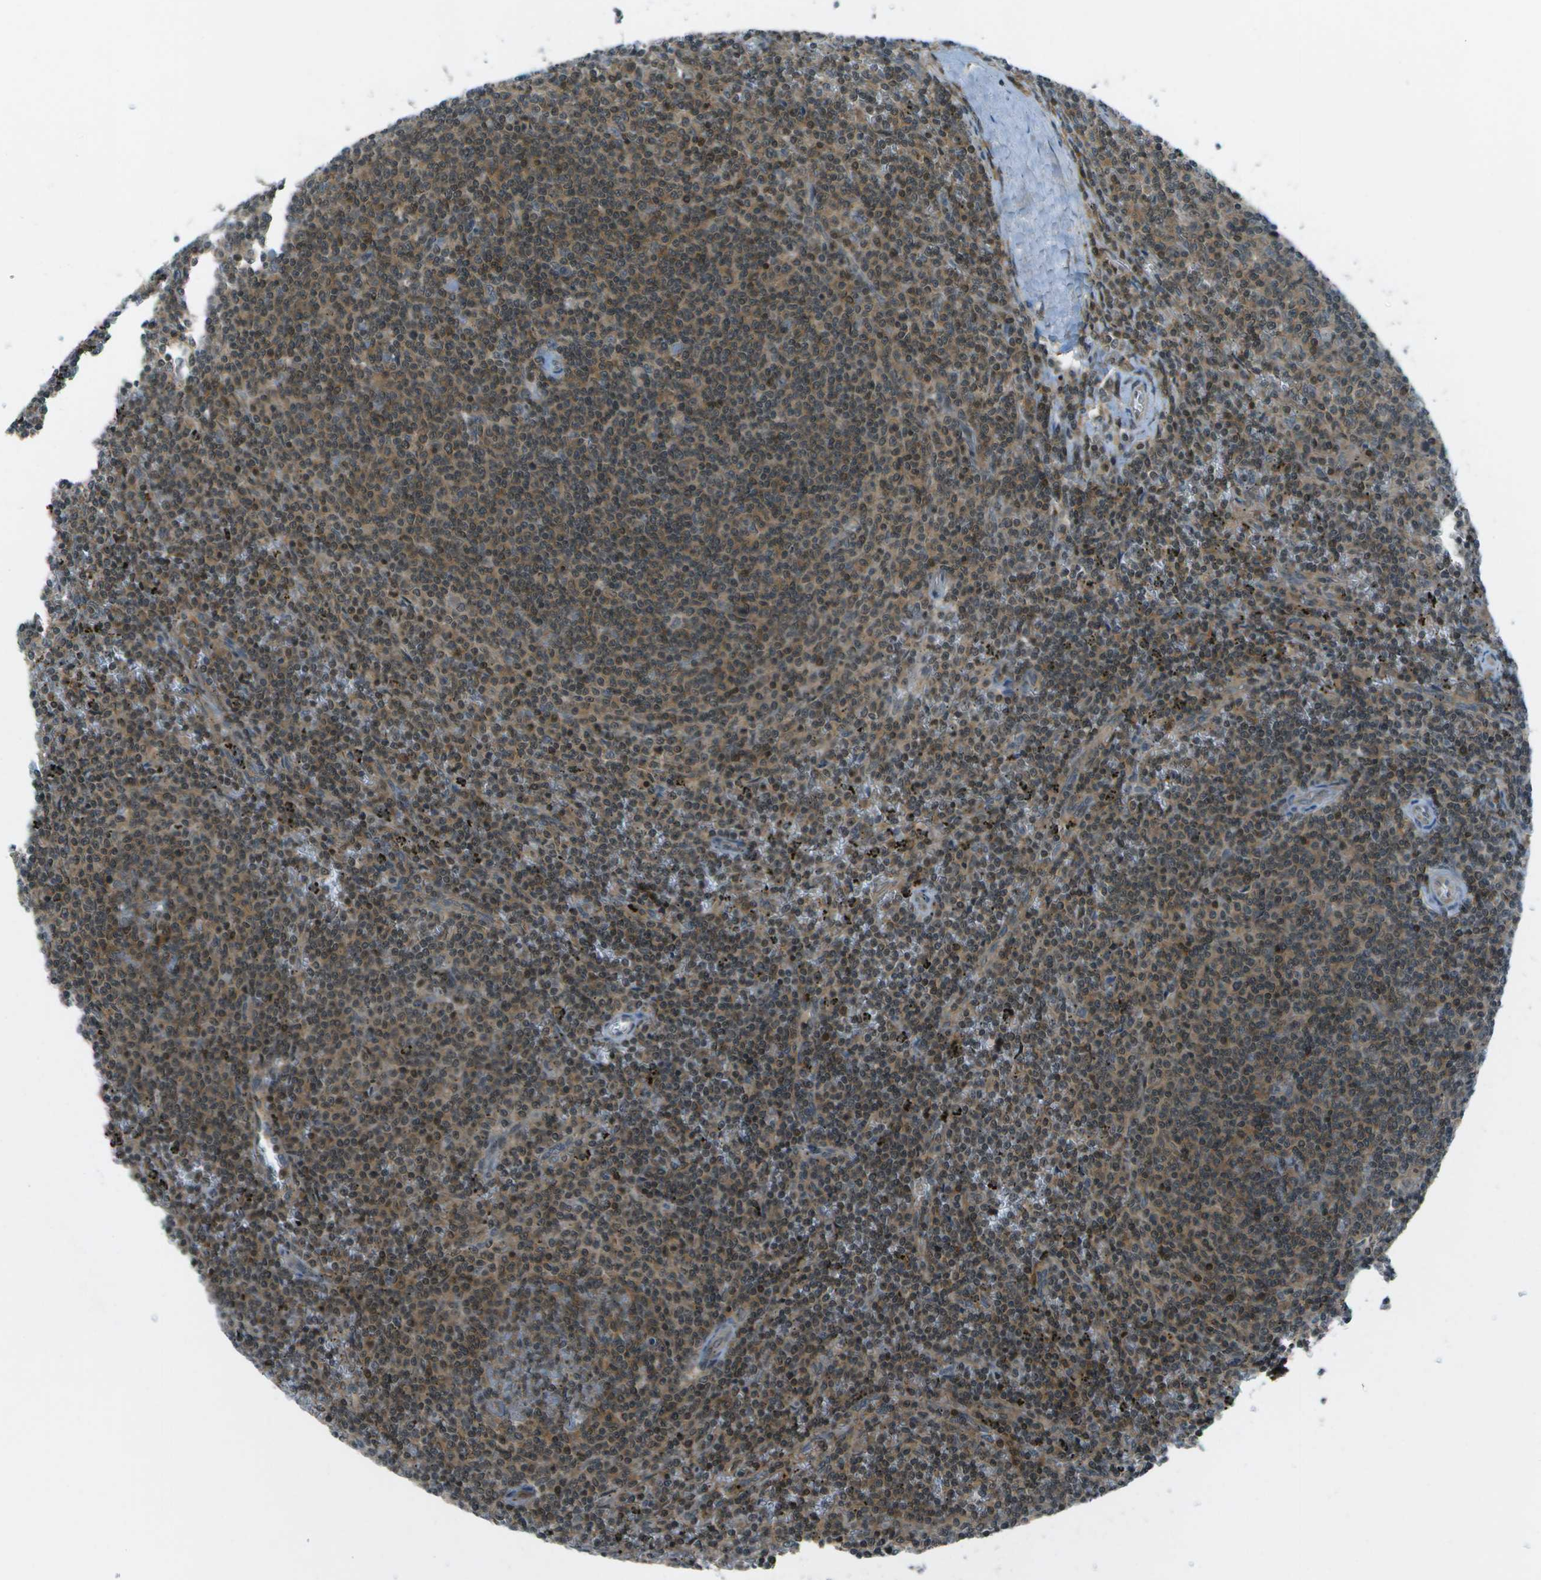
{"staining": {"intensity": "moderate", "quantity": "<25%", "location": "cytoplasmic/membranous,nuclear"}, "tissue": "lymphoma", "cell_type": "Tumor cells", "image_type": "cancer", "snomed": [{"axis": "morphology", "description": "Malignant lymphoma, non-Hodgkin's type, Low grade"}, {"axis": "topography", "description": "Spleen"}], "caption": "IHC micrograph of neoplastic tissue: lymphoma stained using IHC shows low levels of moderate protein expression localized specifically in the cytoplasmic/membranous and nuclear of tumor cells, appearing as a cytoplasmic/membranous and nuclear brown color.", "gene": "TMEM19", "patient": {"sex": "female", "age": 50}}